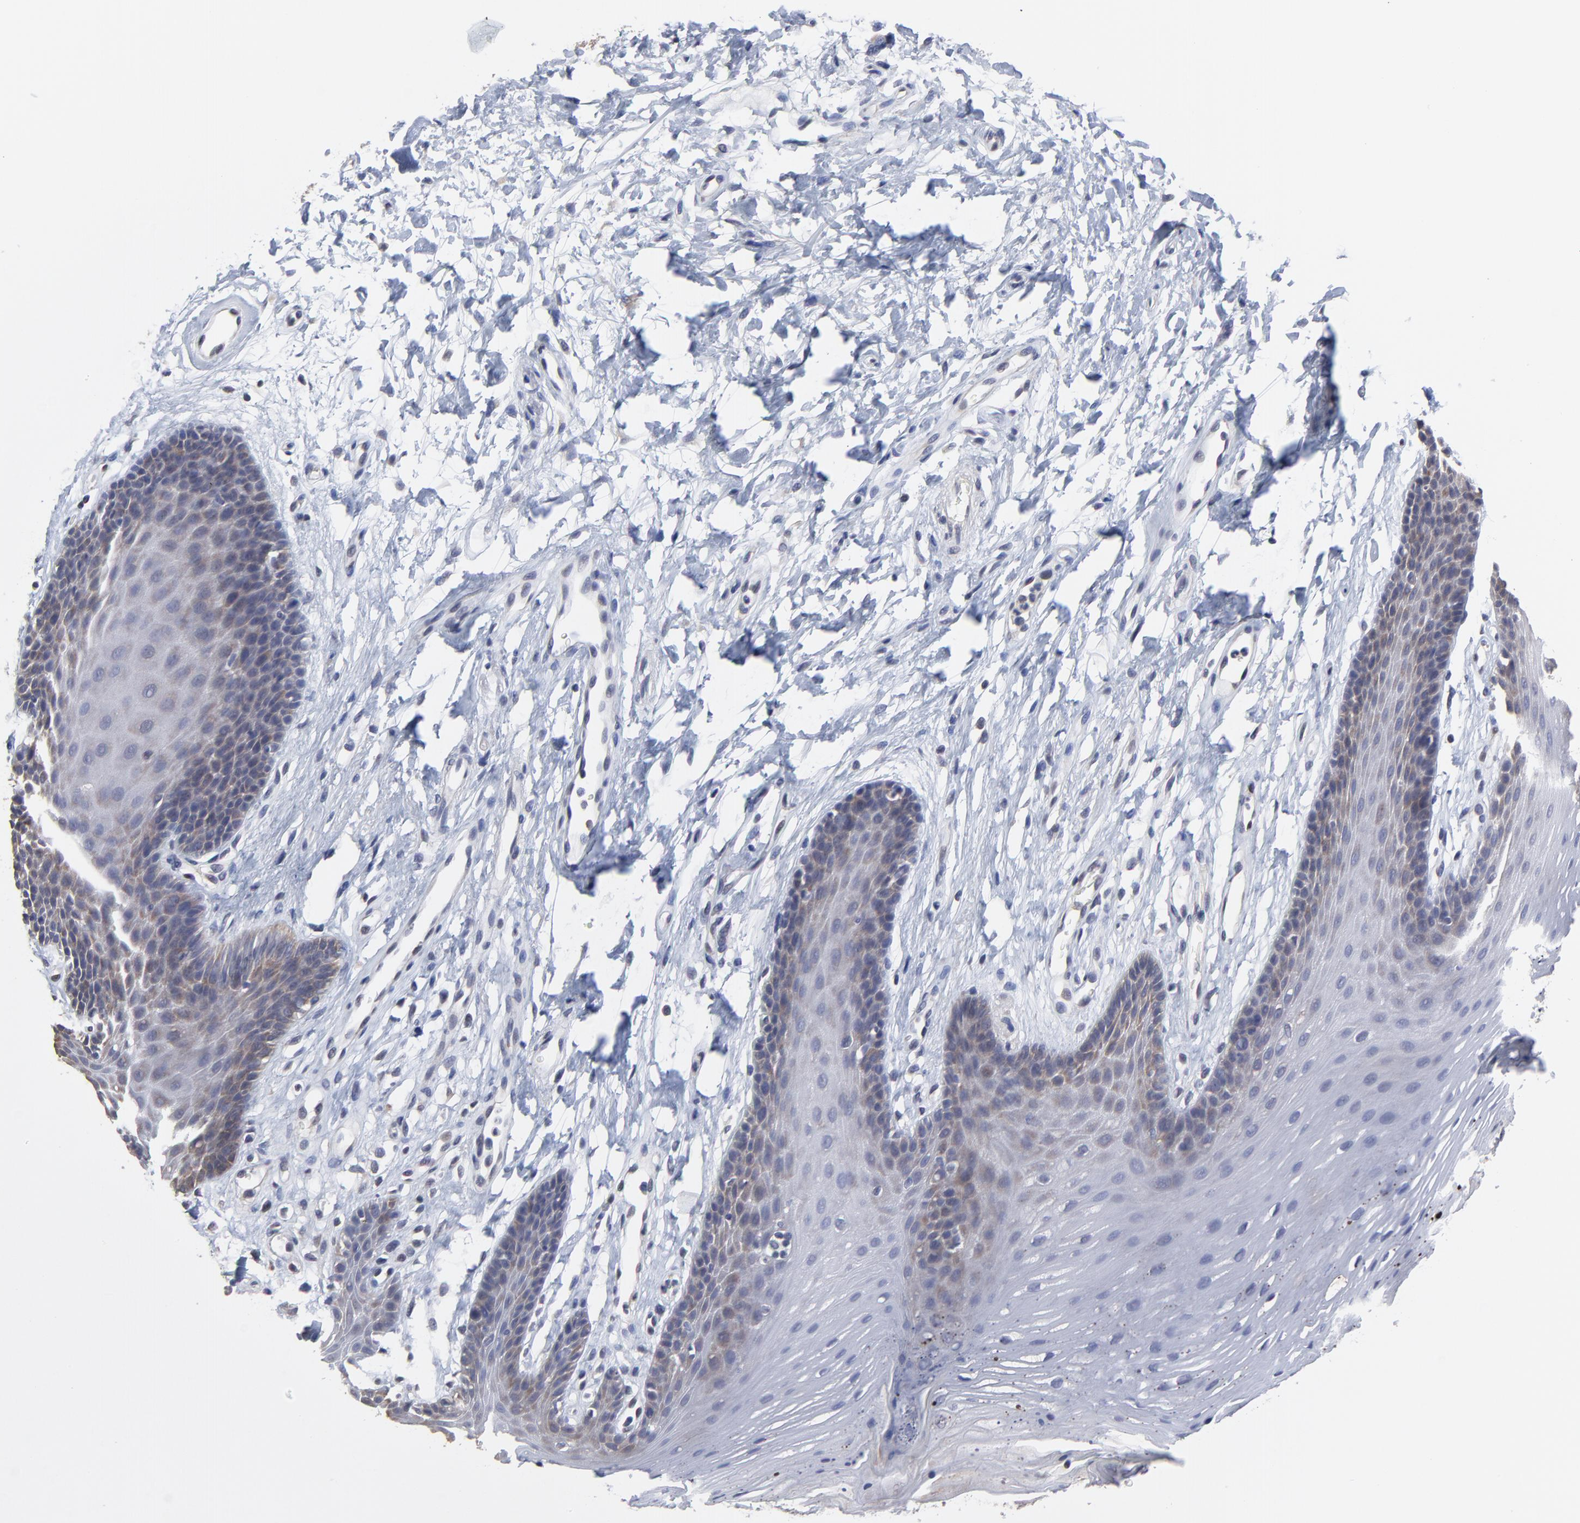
{"staining": {"intensity": "weak", "quantity": "<25%", "location": "cytoplasmic/membranous"}, "tissue": "oral mucosa", "cell_type": "Squamous epithelial cells", "image_type": "normal", "snomed": [{"axis": "morphology", "description": "Normal tissue, NOS"}, {"axis": "topography", "description": "Oral tissue"}], "caption": "Oral mucosa was stained to show a protein in brown. There is no significant expression in squamous epithelial cells. (Brightfield microscopy of DAB immunohistochemistry (IHC) at high magnification).", "gene": "CCT2", "patient": {"sex": "male", "age": 62}}